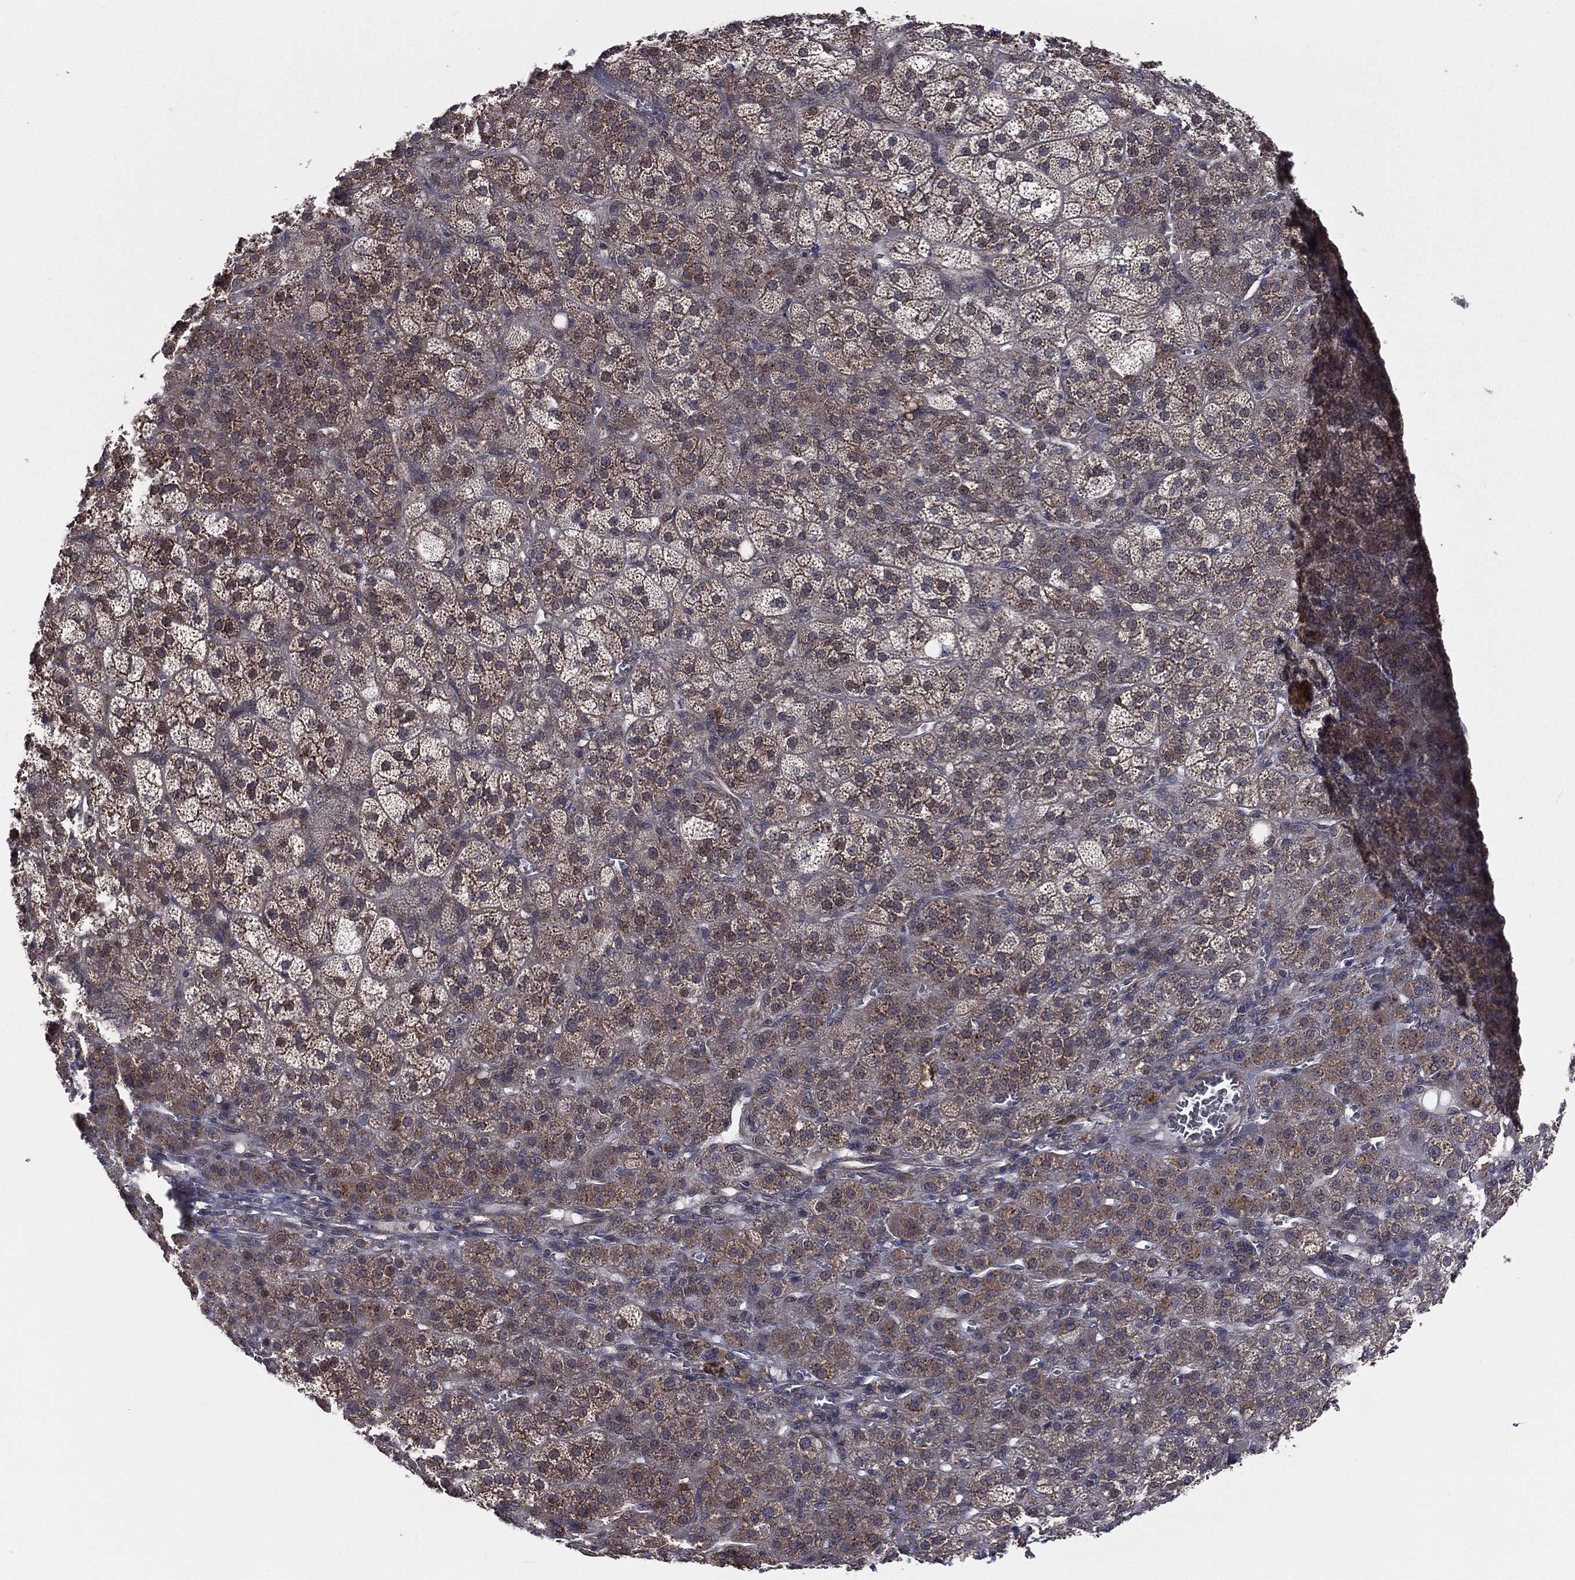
{"staining": {"intensity": "weak", "quantity": "25%-75%", "location": "cytoplasmic/membranous"}, "tissue": "adrenal gland", "cell_type": "Glandular cells", "image_type": "normal", "snomed": [{"axis": "morphology", "description": "Normal tissue, NOS"}, {"axis": "topography", "description": "Adrenal gland"}], "caption": "Normal adrenal gland demonstrates weak cytoplasmic/membranous positivity in about 25%-75% of glandular cells.", "gene": "C2orf76", "patient": {"sex": "female", "age": 60}}